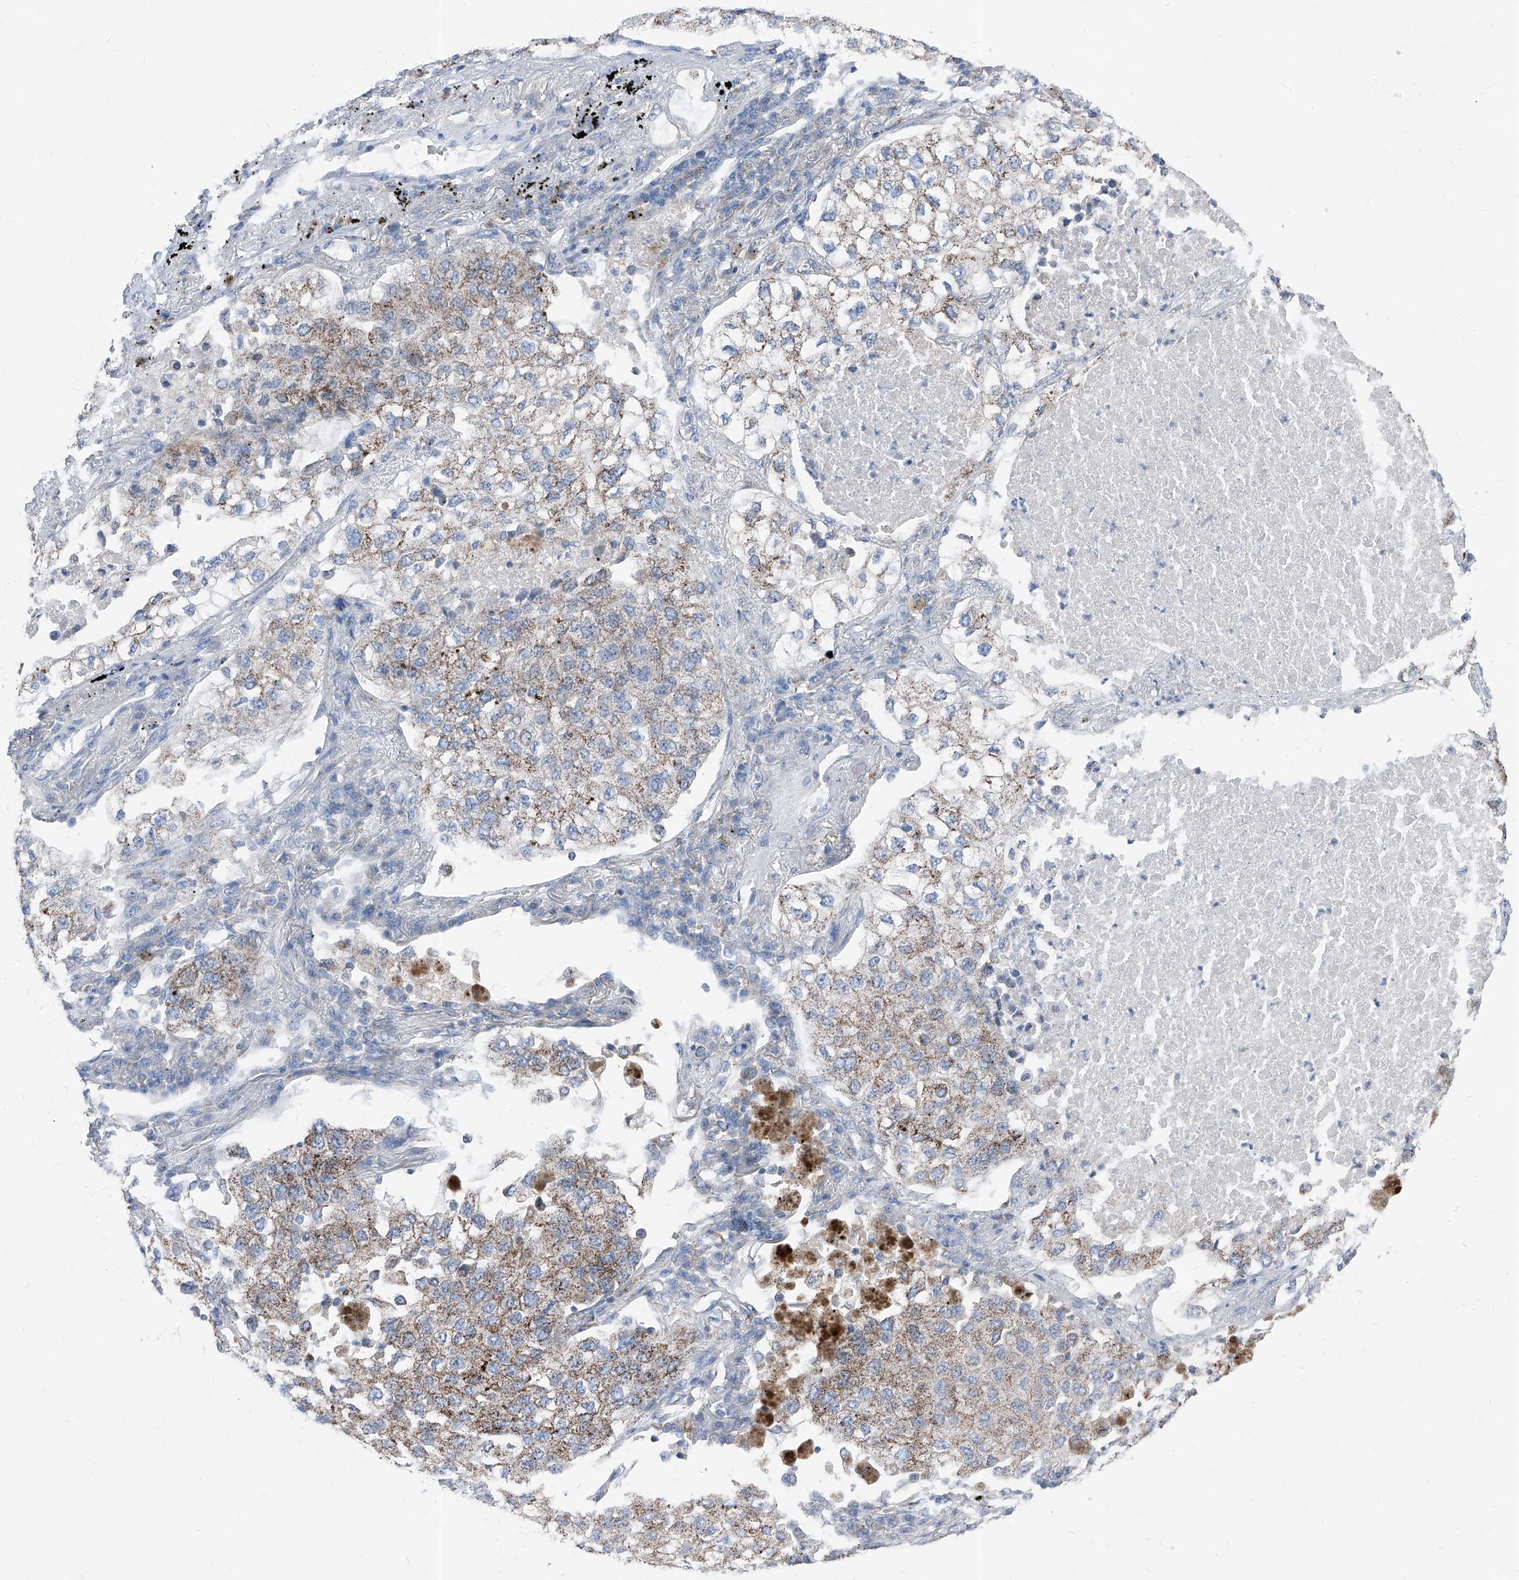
{"staining": {"intensity": "moderate", "quantity": "25%-75%", "location": "cytoplasmic/membranous"}, "tissue": "lung cancer", "cell_type": "Tumor cells", "image_type": "cancer", "snomed": [{"axis": "morphology", "description": "Adenocarcinoma, NOS"}, {"axis": "topography", "description": "Lung"}], "caption": "Moderate cytoplasmic/membranous staining for a protein is appreciated in approximately 25%-75% of tumor cells of lung cancer (adenocarcinoma) using IHC.", "gene": "AGPS", "patient": {"sex": "male", "age": 63}}